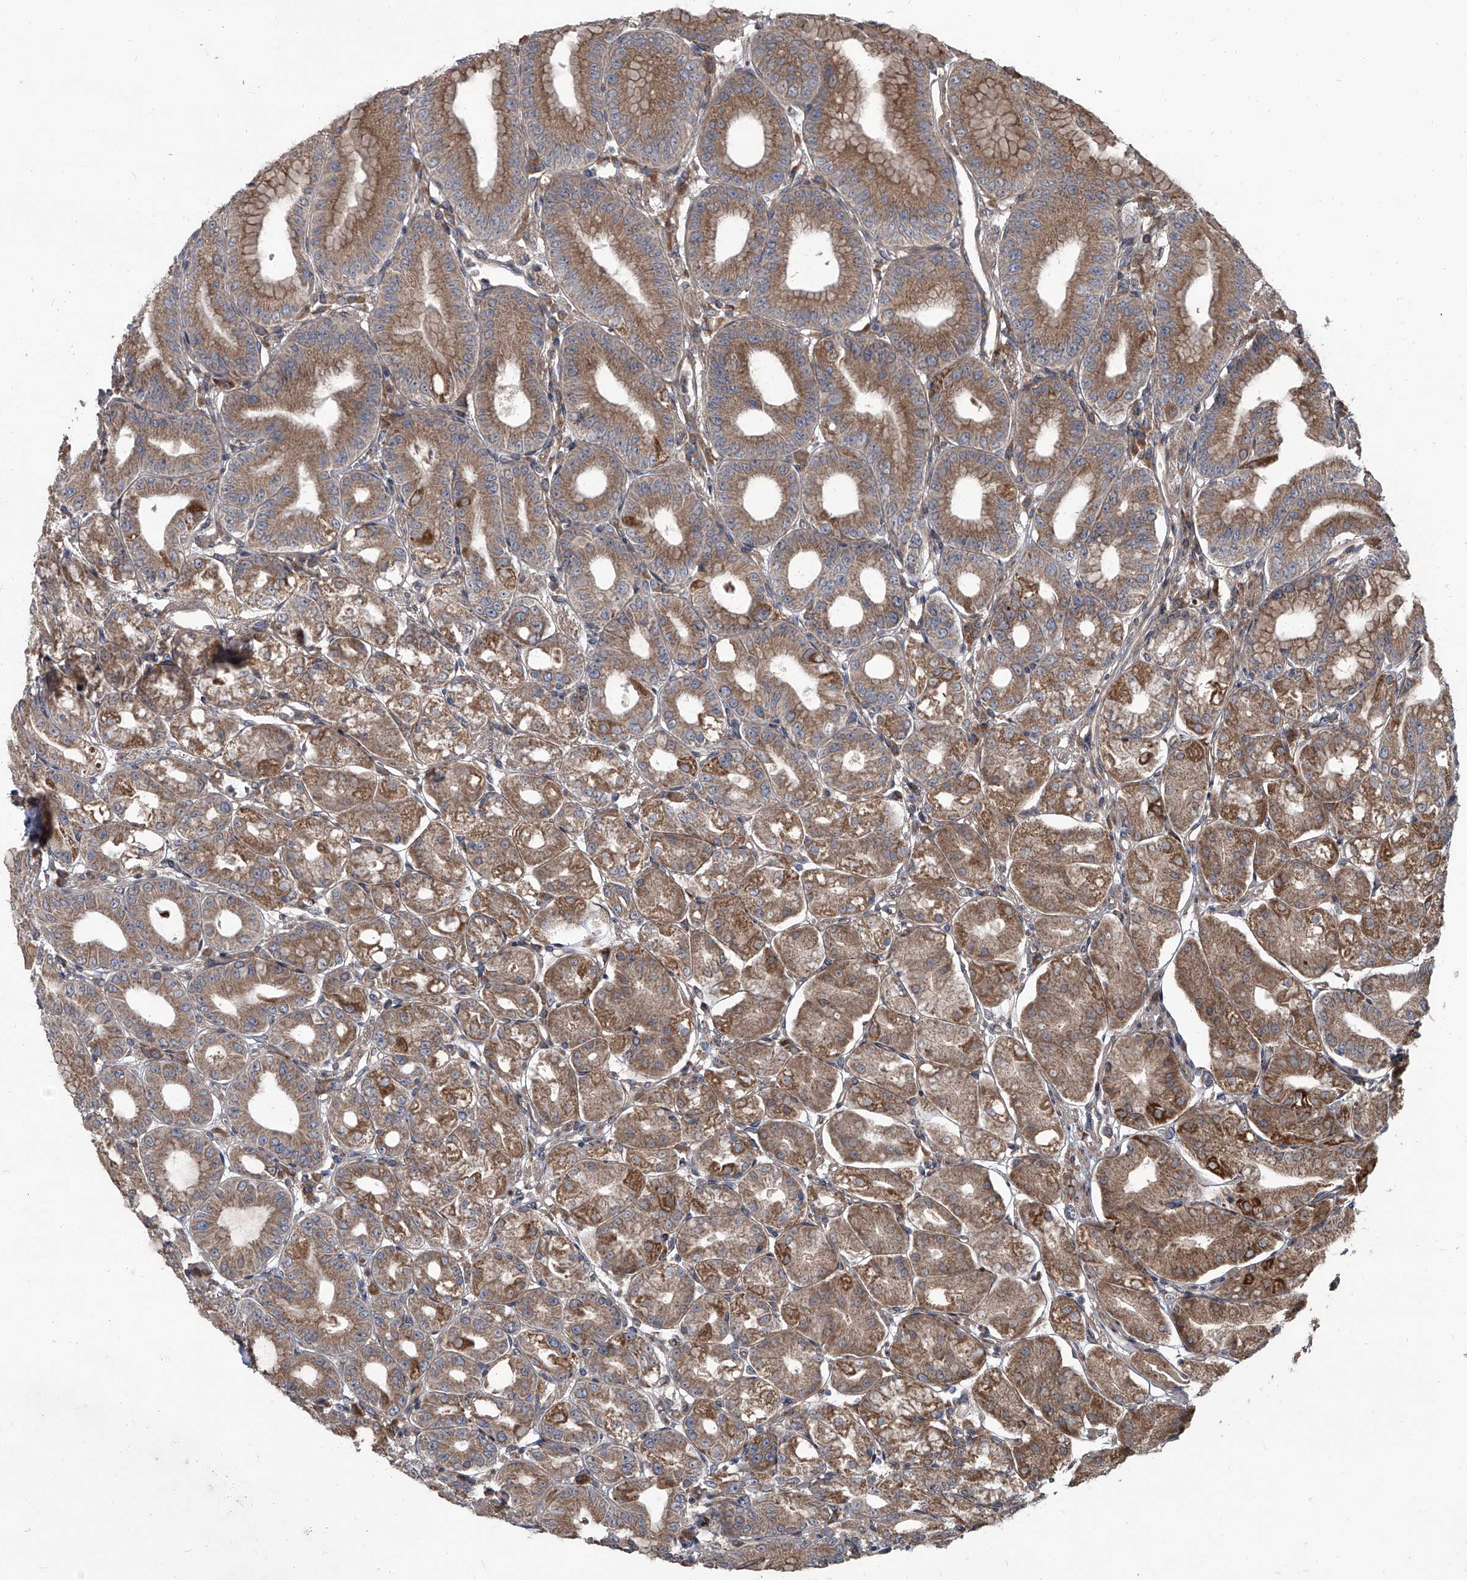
{"staining": {"intensity": "strong", "quantity": "25%-75%", "location": "cytoplasmic/membranous"}, "tissue": "stomach", "cell_type": "Glandular cells", "image_type": "normal", "snomed": [{"axis": "morphology", "description": "Normal tissue, NOS"}, {"axis": "topography", "description": "Stomach, lower"}], "caption": "This photomicrograph shows IHC staining of unremarkable human stomach, with high strong cytoplasmic/membranous positivity in about 25%-75% of glandular cells.", "gene": "EVA1C", "patient": {"sex": "male", "age": 71}}